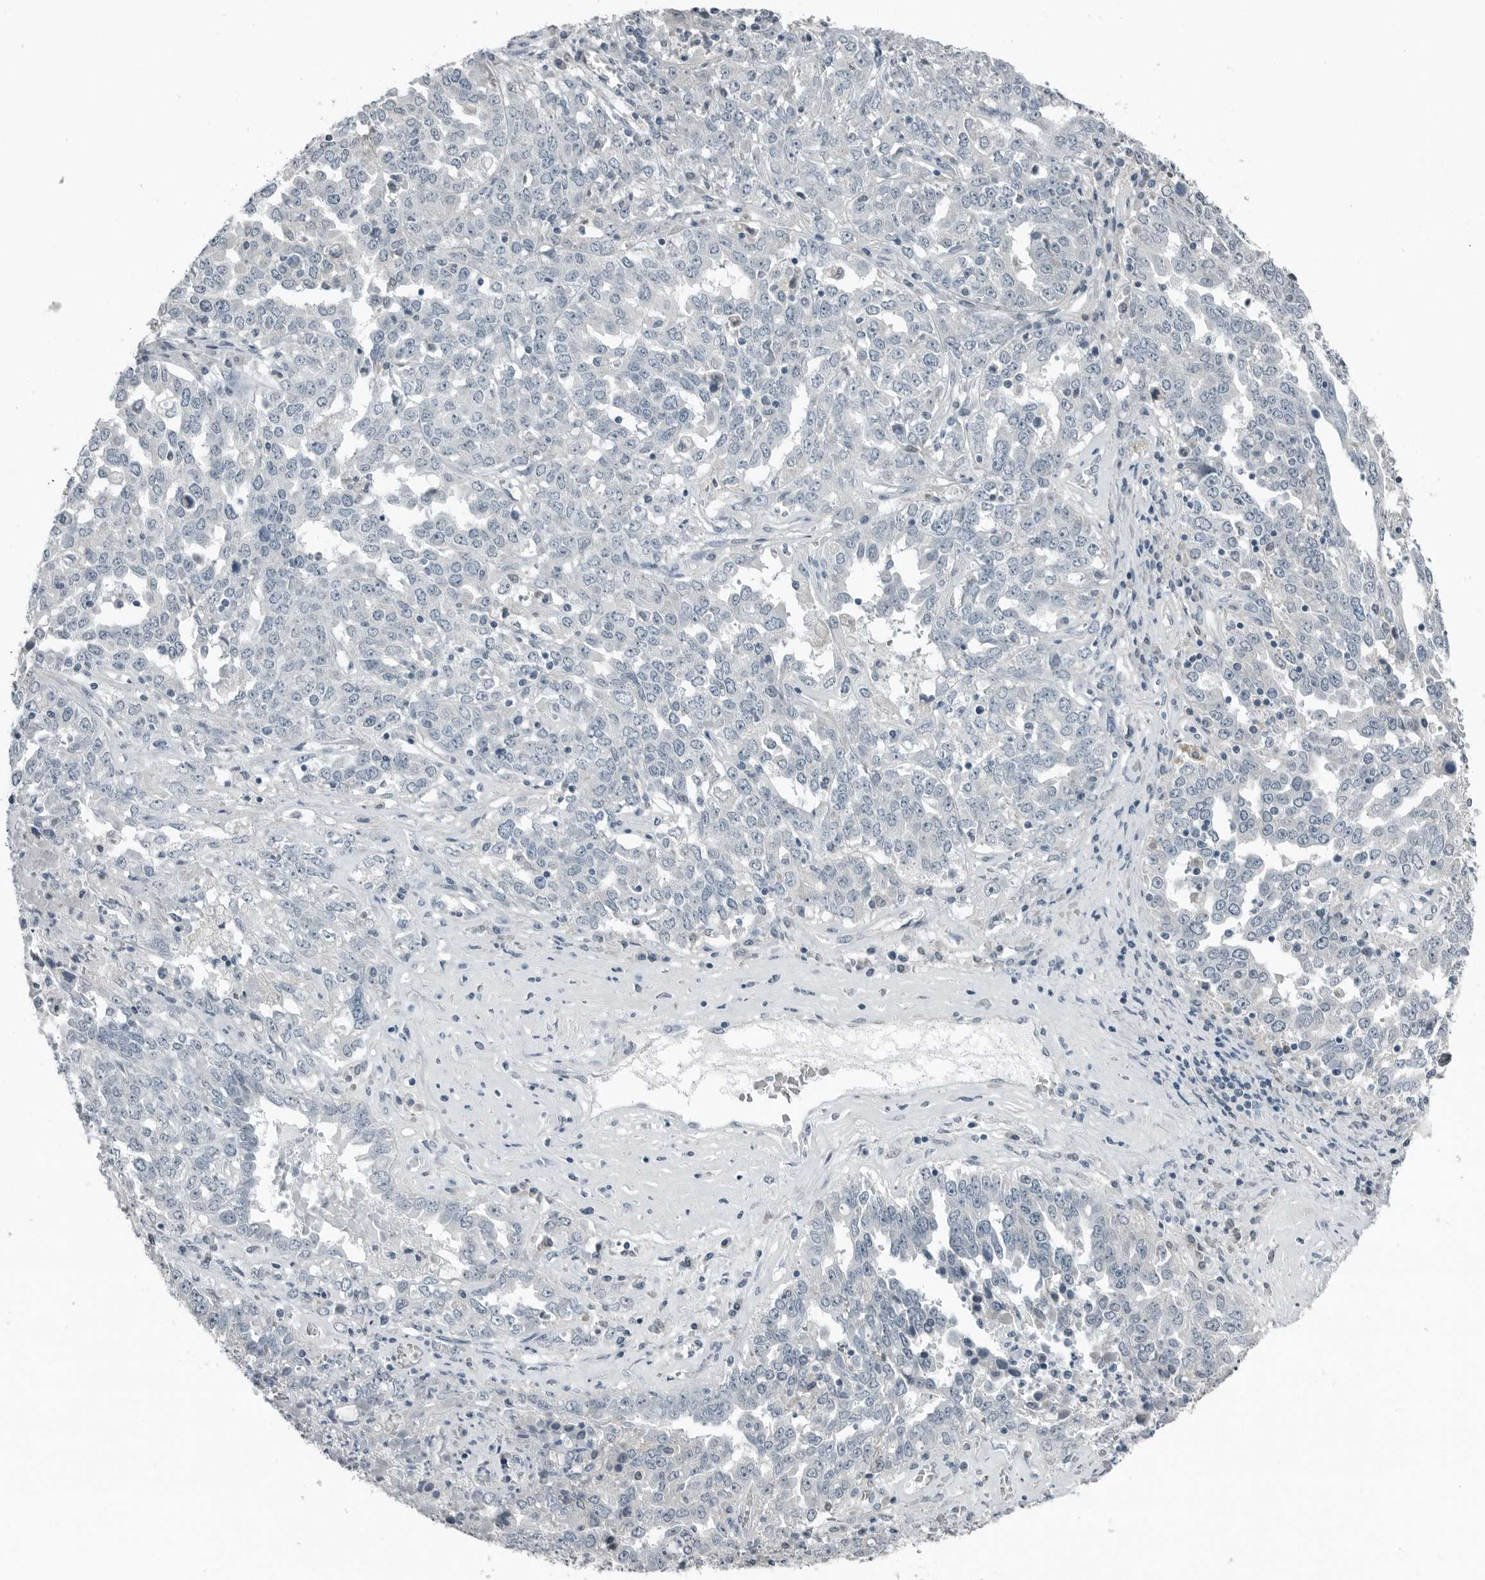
{"staining": {"intensity": "negative", "quantity": "none", "location": "none"}, "tissue": "ovarian cancer", "cell_type": "Tumor cells", "image_type": "cancer", "snomed": [{"axis": "morphology", "description": "Carcinoma, endometroid"}, {"axis": "topography", "description": "Ovary"}], "caption": "Tumor cells are negative for protein expression in human ovarian cancer.", "gene": "KYAT1", "patient": {"sex": "female", "age": 62}}